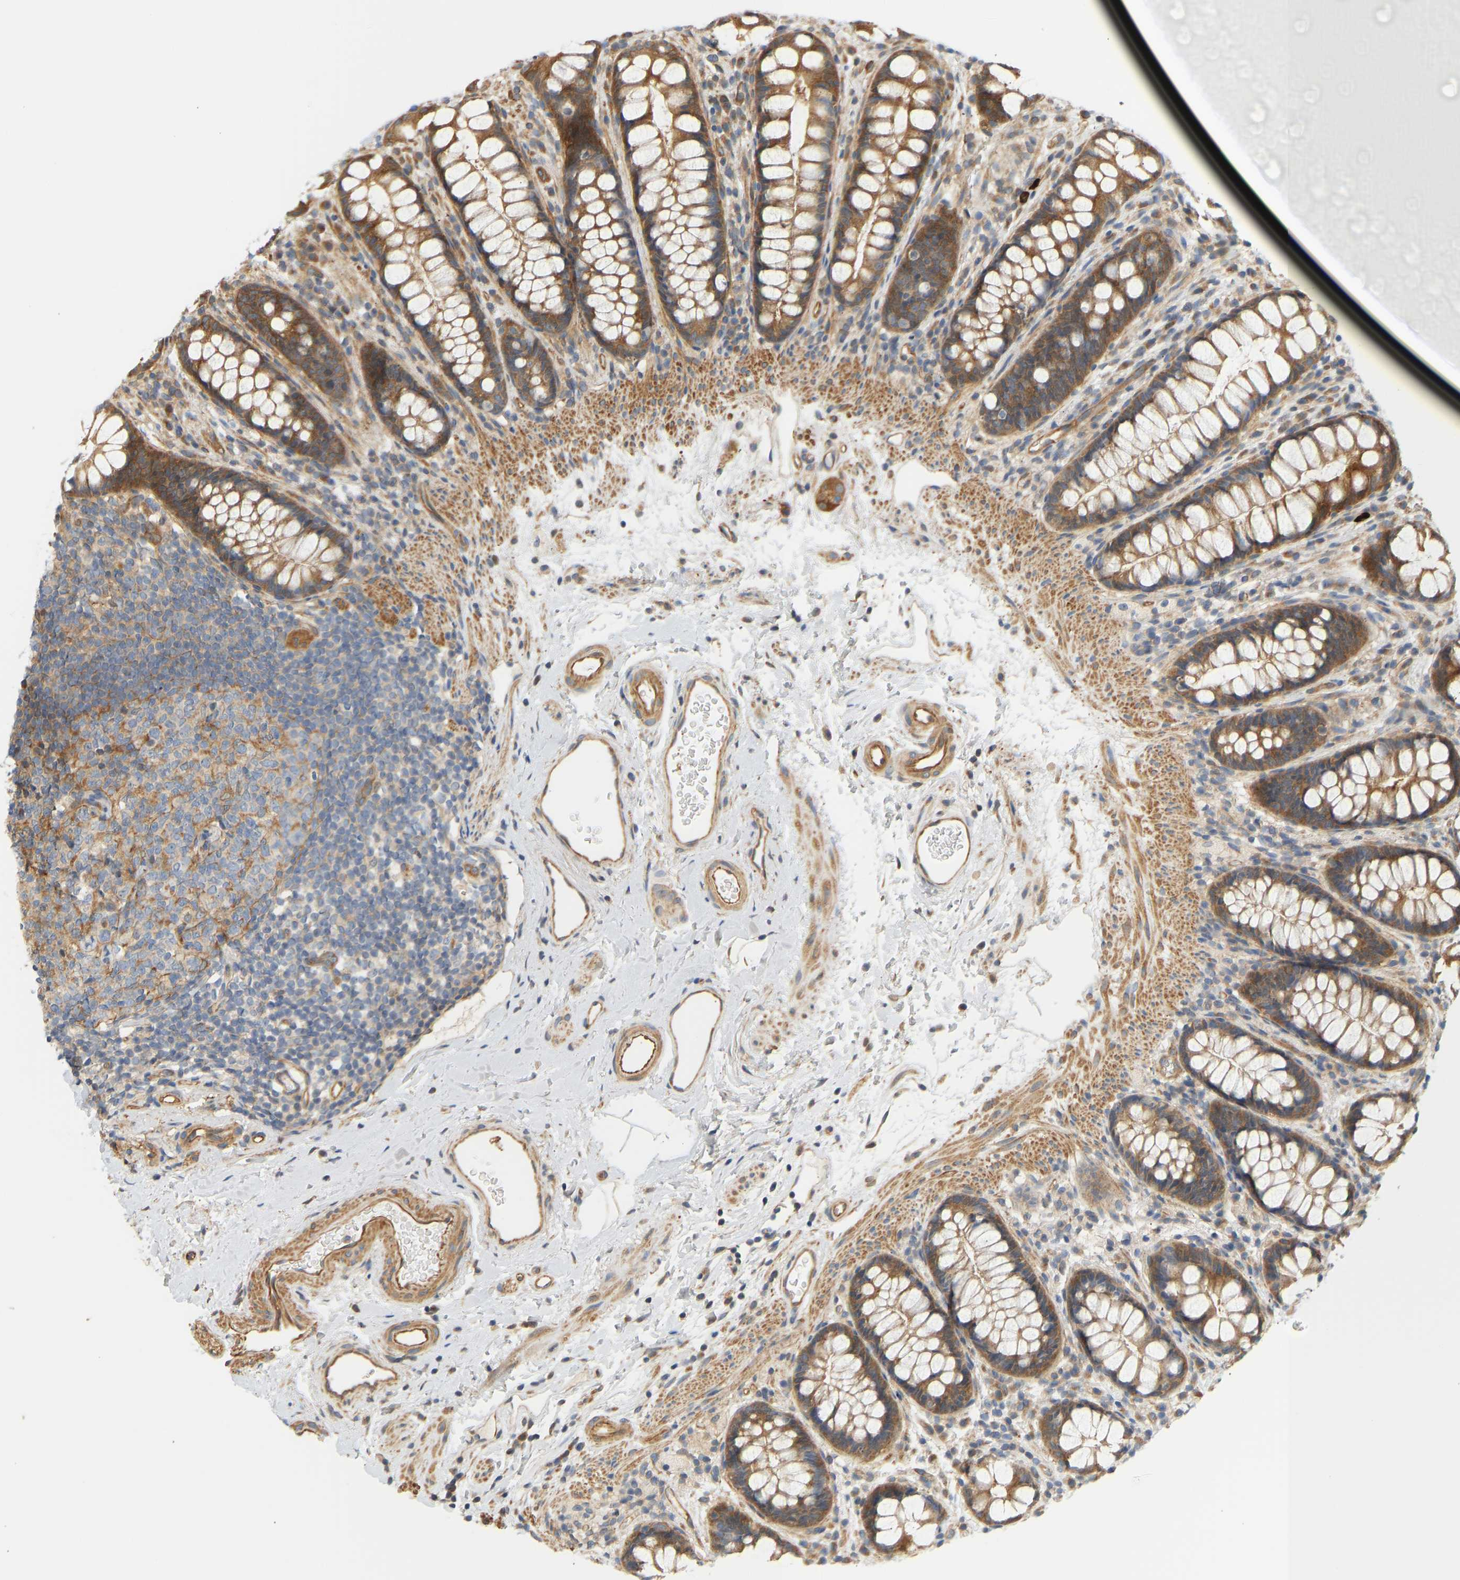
{"staining": {"intensity": "moderate", "quantity": ">75%", "location": "cytoplasmic/membranous"}, "tissue": "rectum", "cell_type": "Glandular cells", "image_type": "normal", "snomed": [{"axis": "morphology", "description": "Normal tissue, NOS"}, {"axis": "topography", "description": "Rectum"}], "caption": "Immunohistochemistry (IHC) of benign rectum reveals medium levels of moderate cytoplasmic/membranous expression in approximately >75% of glandular cells. (DAB = brown stain, brightfield microscopy at high magnification).", "gene": "CEP57", "patient": {"sex": "female", "age": 65}}